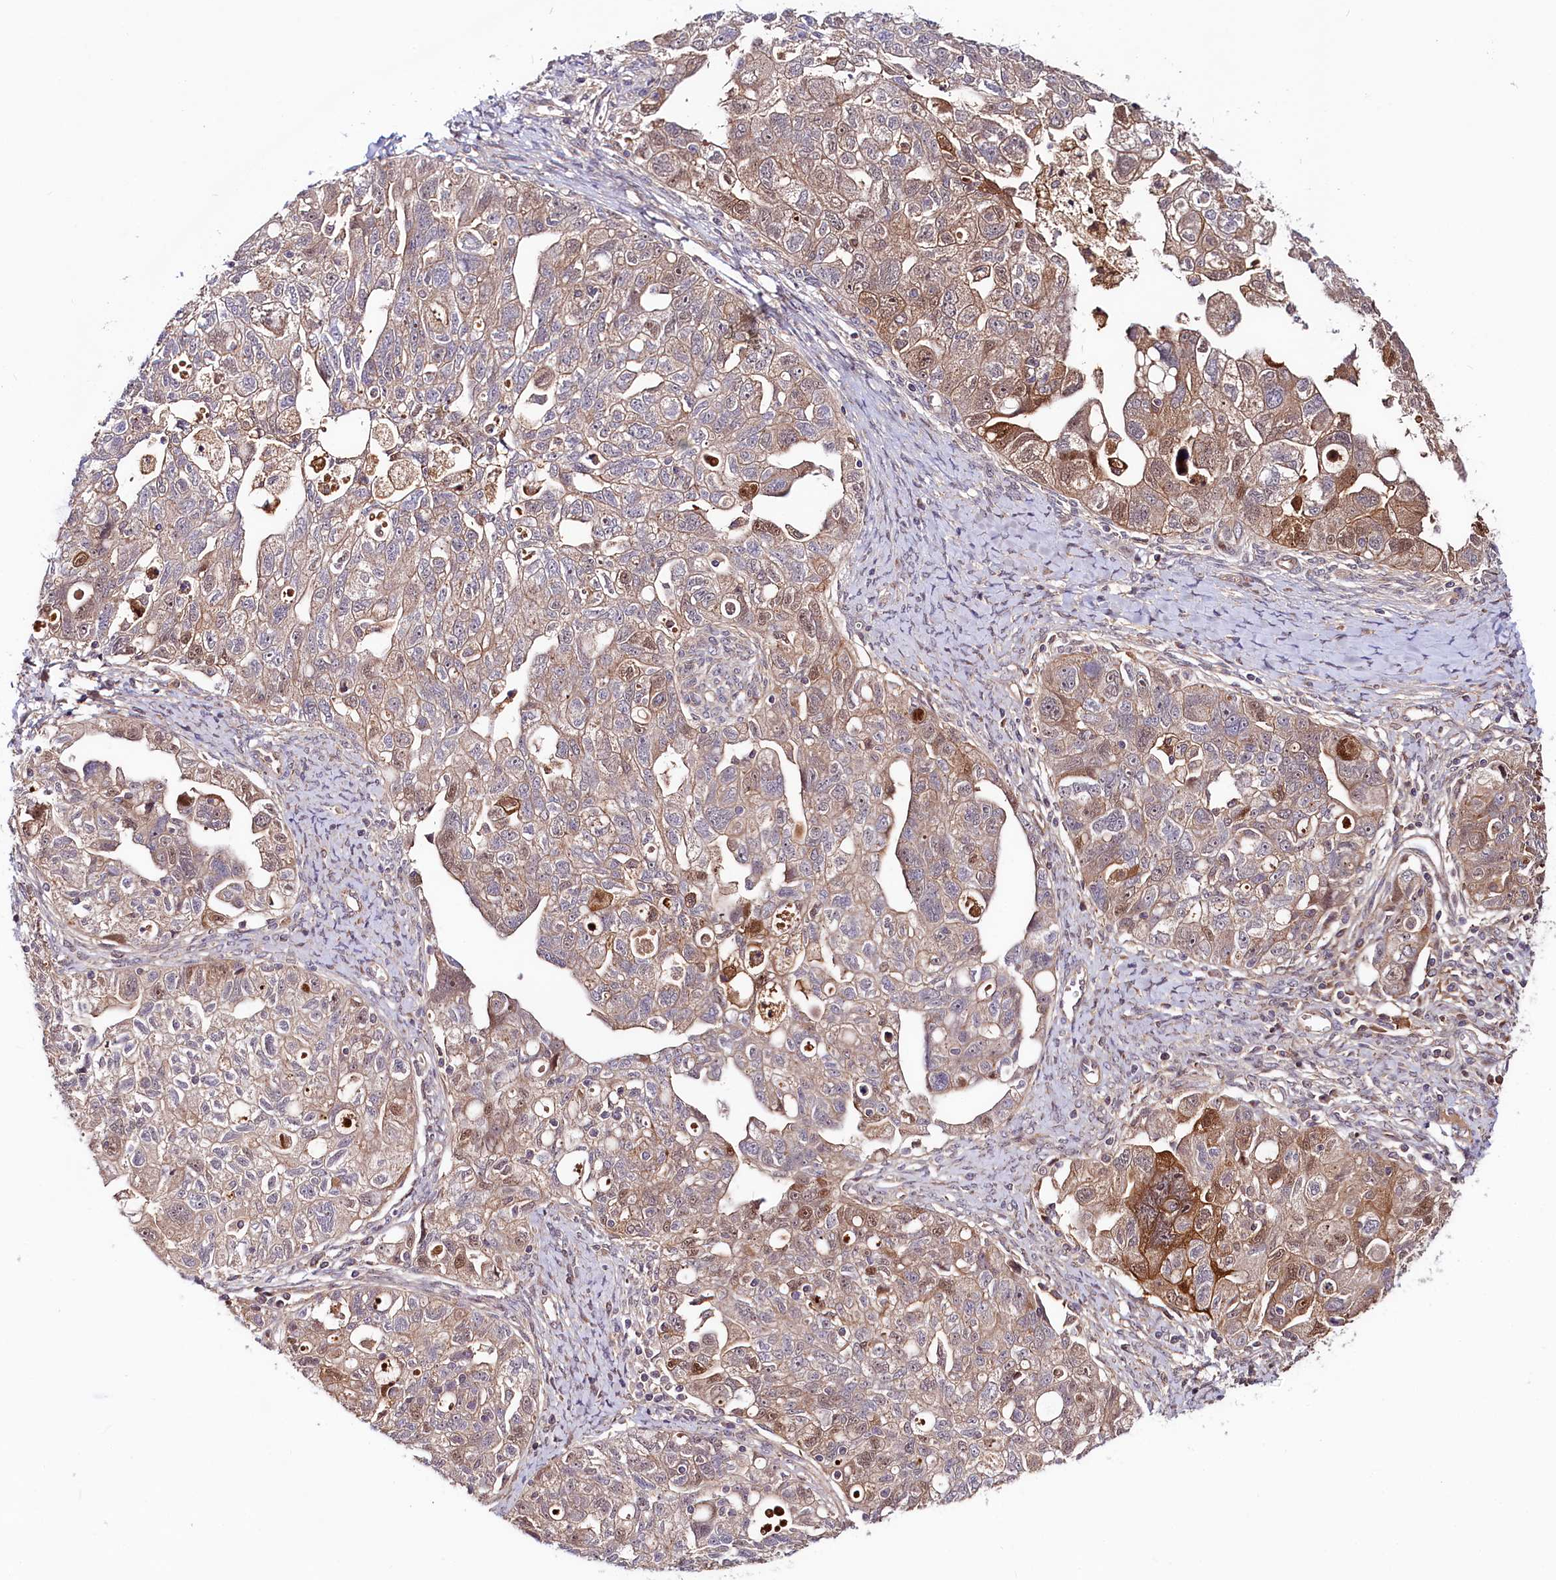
{"staining": {"intensity": "moderate", "quantity": "25%-75%", "location": "cytoplasmic/membranous,nuclear"}, "tissue": "ovarian cancer", "cell_type": "Tumor cells", "image_type": "cancer", "snomed": [{"axis": "morphology", "description": "Carcinoma, NOS"}, {"axis": "morphology", "description": "Cystadenocarcinoma, serous, NOS"}, {"axis": "topography", "description": "Ovary"}], "caption": "Serous cystadenocarcinoma (ovarian) stained for a protein (brown) exhibits moderate cytoplasmic/membranous and nuclear positive staining in approximately 25%-75% of tumor cells.", "gene": "NEDD1", "patient": {"sex": "female", "age": 69}}